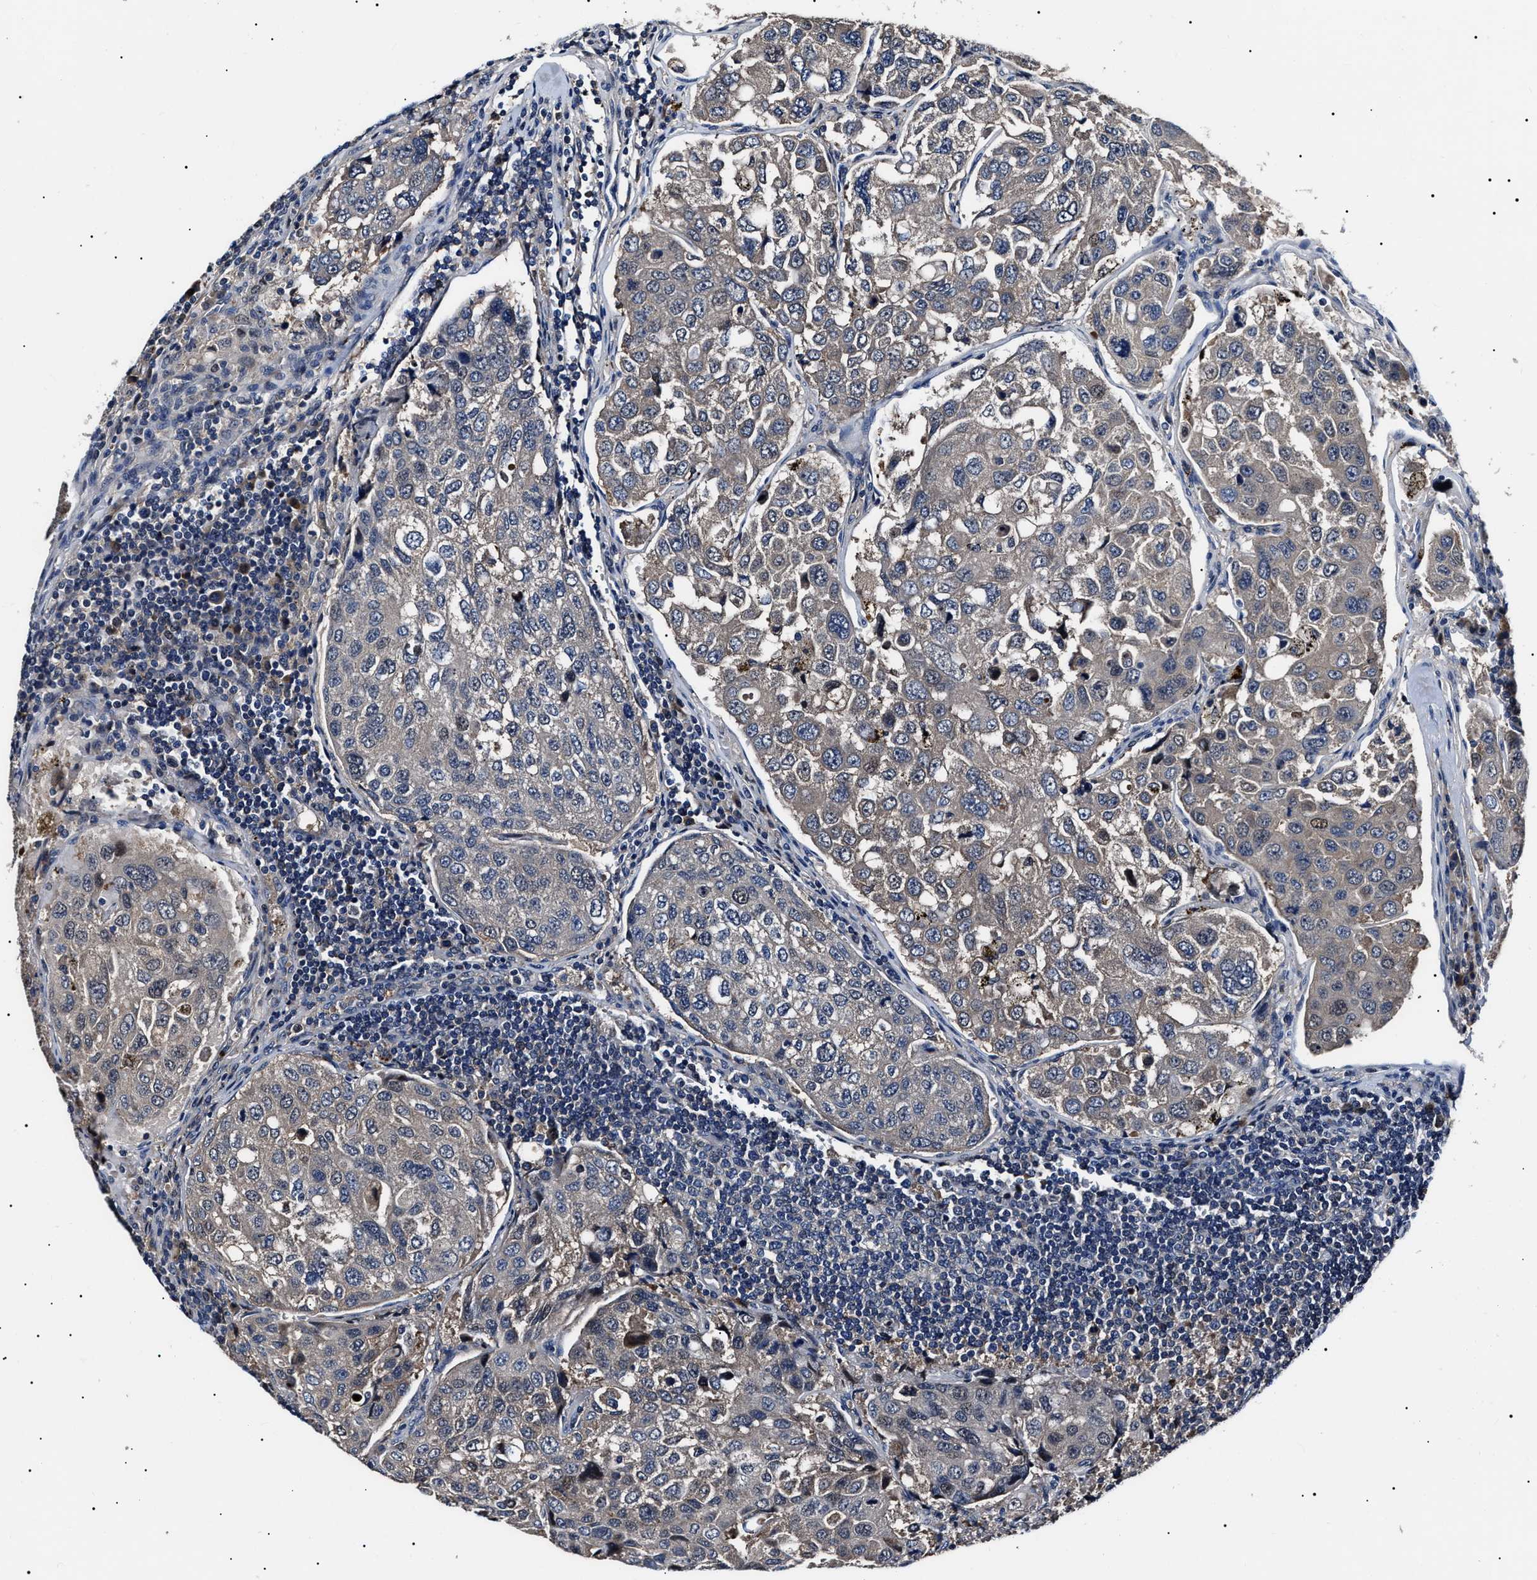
{"staining": {"intensity": "negative", "quantity": "none", "location": "none"}, "tissue": "urothelial cancer", "cell_type": "Tumor cells", "image_type": "cancer", "snomed": [{"axis": "morphology", "description": "Urothelial carcinoma, High grade"}, {"axis": "topography", "description": "Lymph node"}, {"axis": "topography", "description": "Urinary bladder"}], "caption": "The micrograph demonstrates no significant positivity in tumor cells of high-grade urothelial carcinoma.", "gene": "IFT81", "patient": {"sex": "male", "age": 51}}